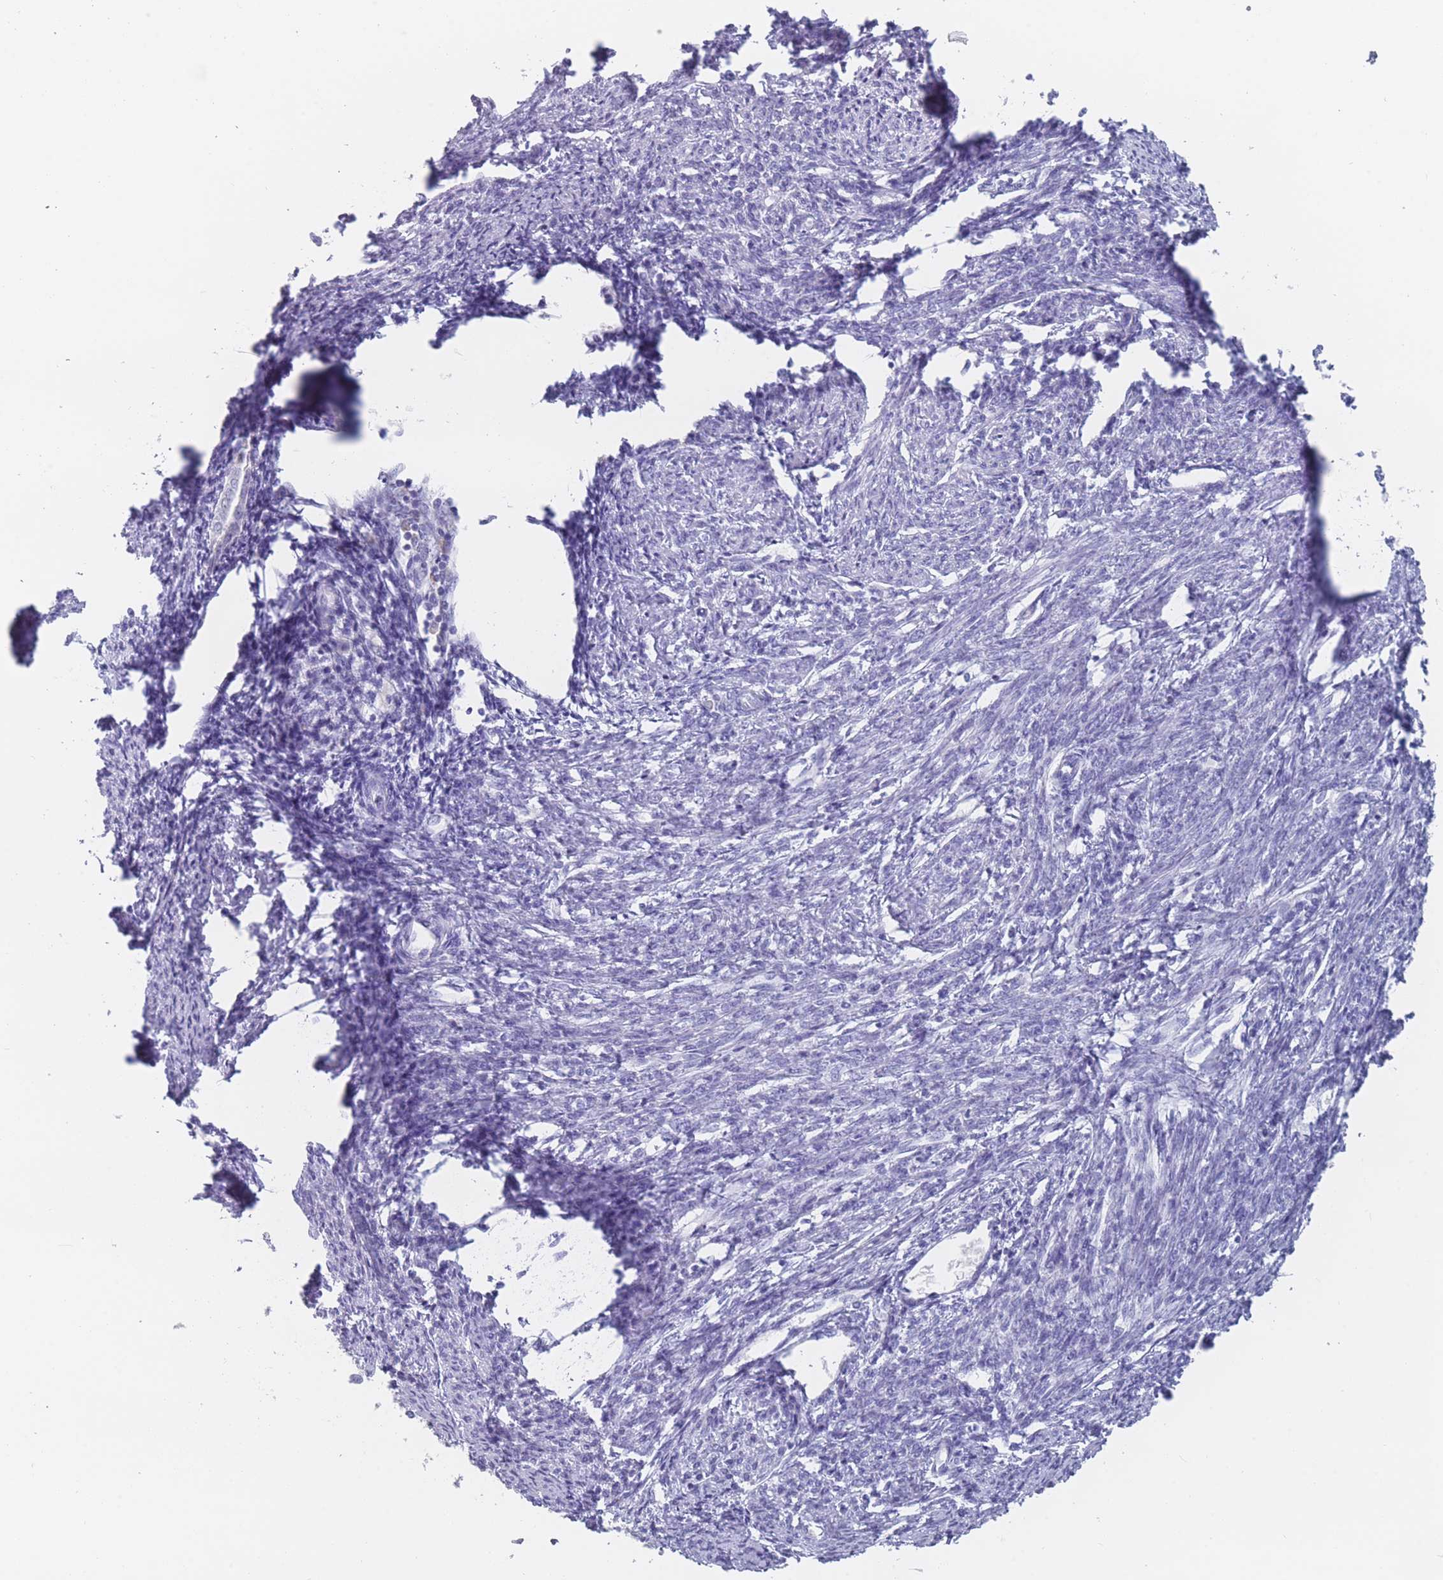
{"staining": {"intensity": "negative", "quantity": "none", "location": "none"}, "tissue": "smooth muscle", "cell_type": "Smooth muscle cells", "image_type": "normal", "snomed": [{"axis": "morphology", "description": "Normal tissue, NOS"}, {"axis": "topography", "description": "Smooth muscle"}, {"axis": "topography", "description": "Uterus"}], "caption": "Immunohistochemistry (IHC) photomicrograph of normal human smooth muscle stained for a protein (brown), which demonstrates no expression in smooth muscle cells. (DAB (3,3'-diaminobenzidine) immunohistochemistry visualized using brightfield microscopy, high magnification).", "gene": "ST8SIA5", "patient": {"sex": "female", "age": 59}}